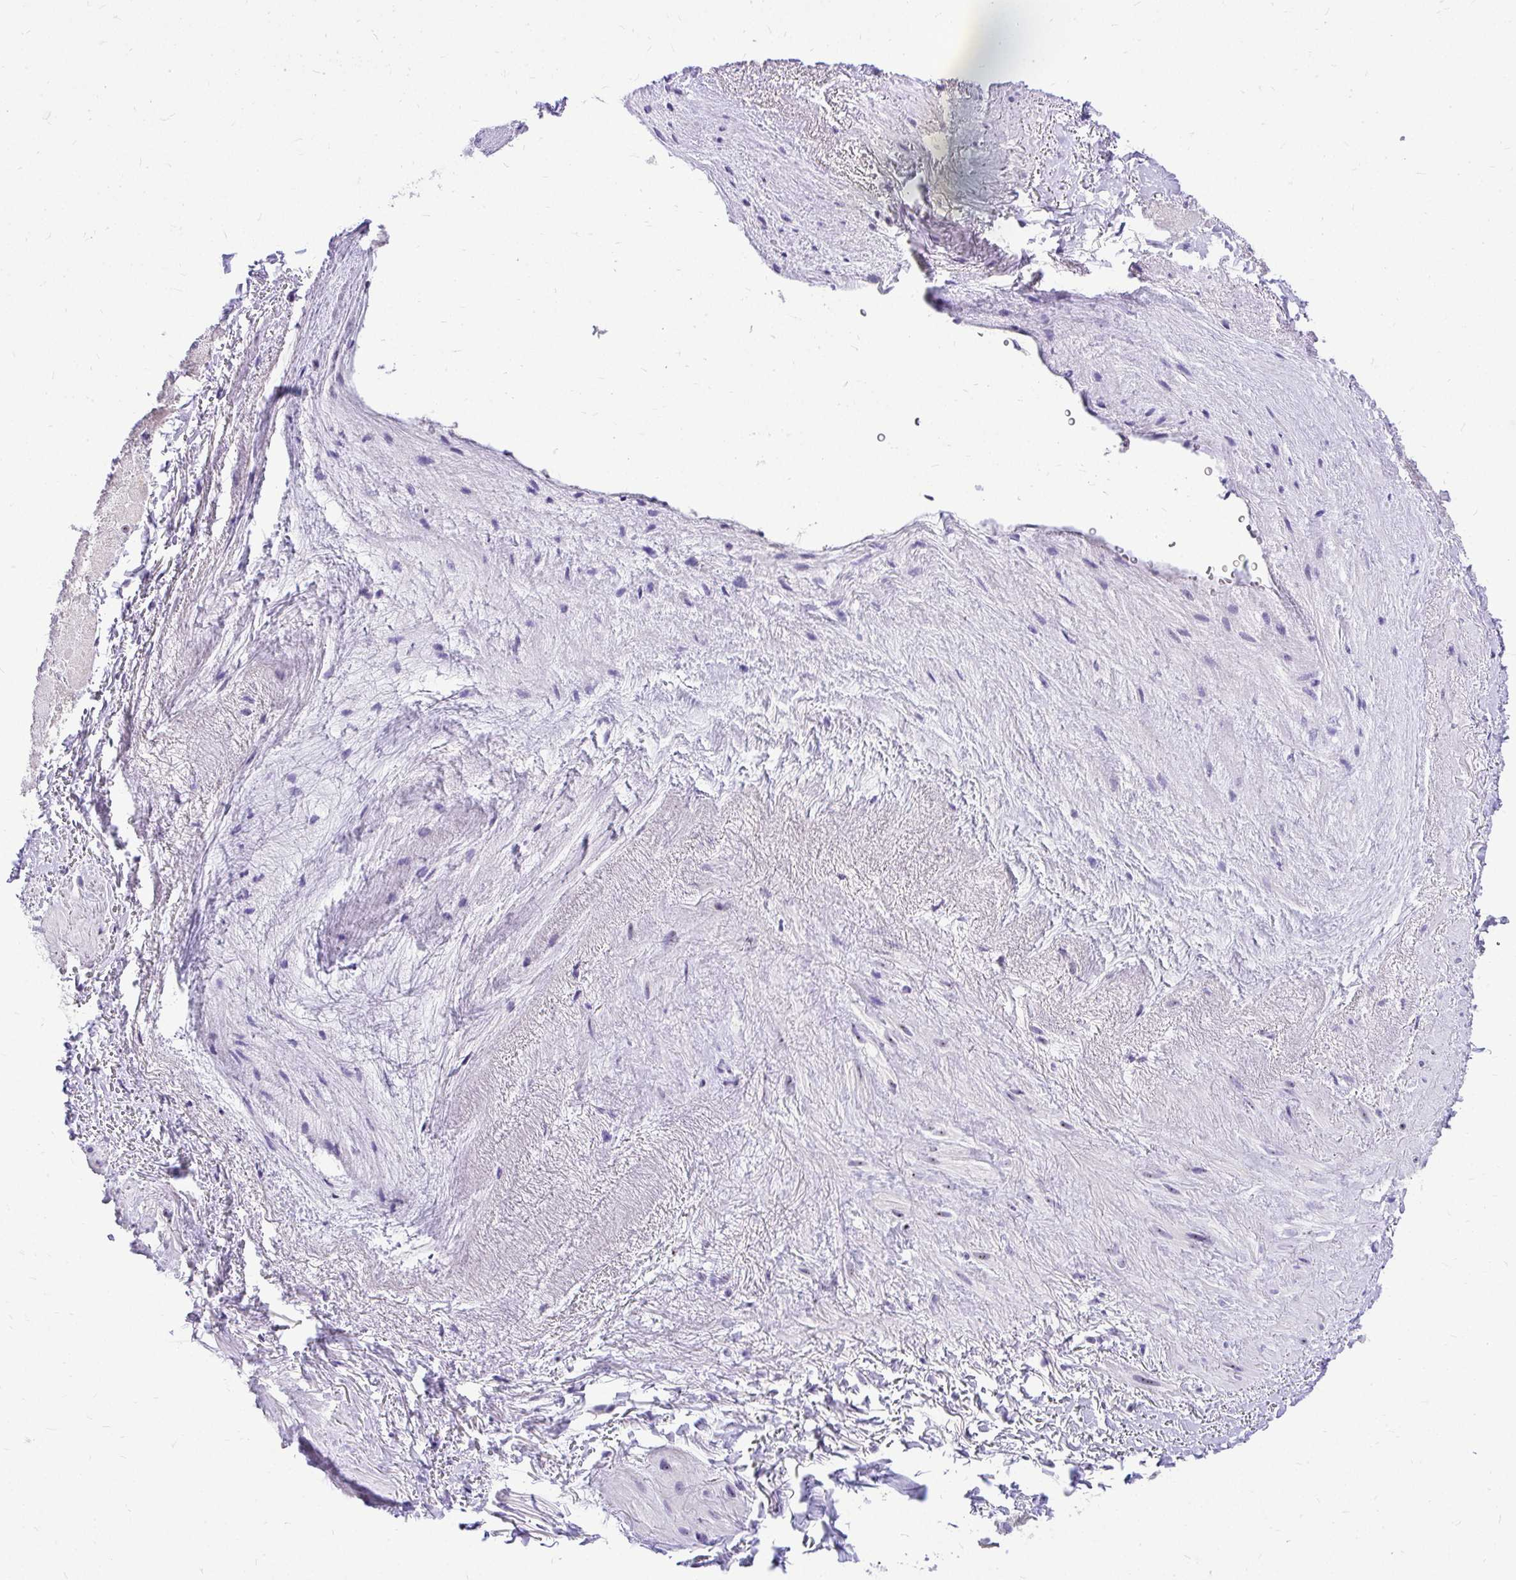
{"staining": {"intensity": "weak", "quantity": "25%-75%", "location": "cytoplasmic/membranous,nuclear"}, "tissue": "heart muscle", "cell_type": "Cardiomyocytes", "image_type": "normal", "snomed": [{"axis": "morphology", "description": "Normal tissue, NOS"}, {"axis": "topography", "description": "Heart"}], "caption": "Heart muscle was stained to show a protein in brown. There is low levels of weak cytoplasmic/membranous,nuclear expression in approximately 25%-75% of cardiomyocytes. (Brightfield microscopy of DAB IHC at high magnification).", "gene": "NIFK", "patient": {"sex": "male", "age": 62}}